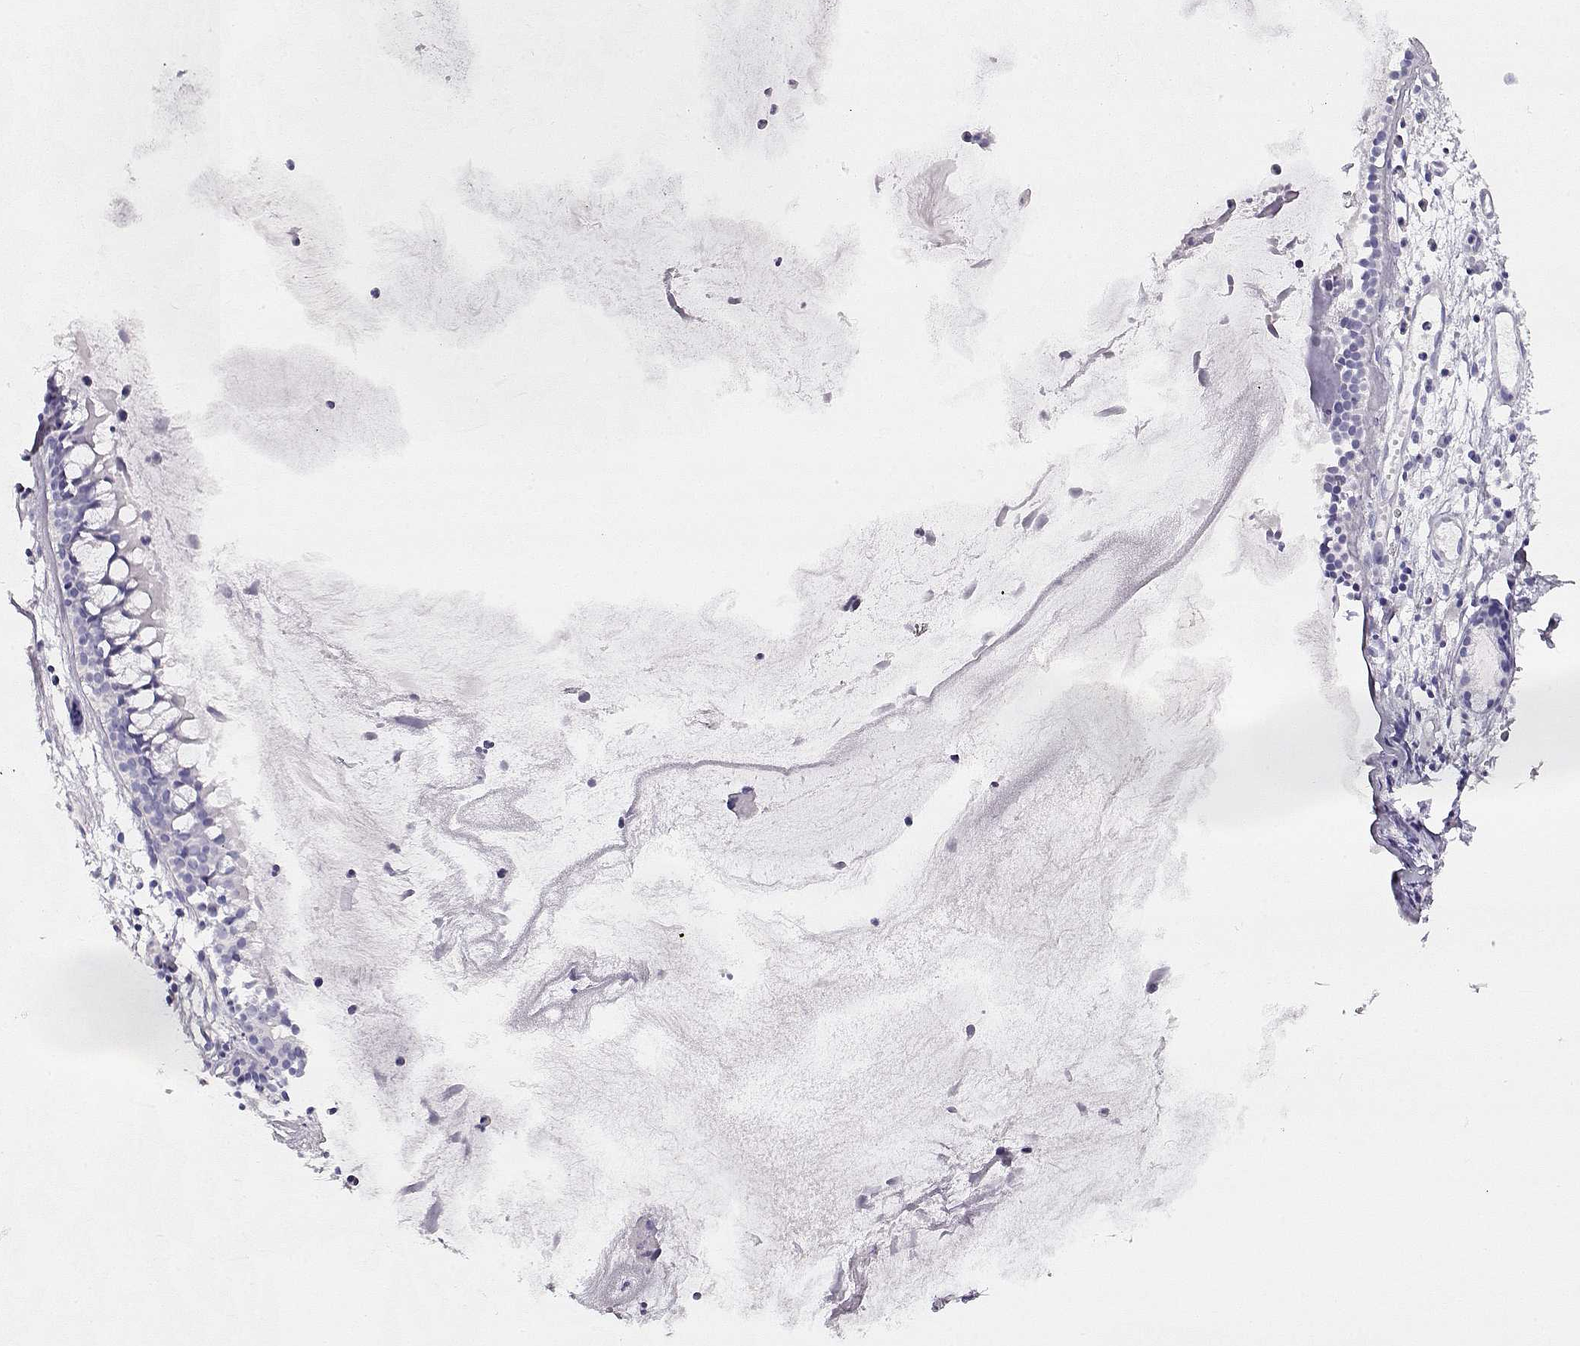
{"staining": {"intensity": "negative", "quantity": "none", "location": "none"}, "tissue": "nasopharynx", "cell_type": "Respiratory epithelial cells", "image_type": "normal", "snomed": [{"axis": "morphology", "description": "Normal tissue, NOS"}, {"axis": "topography", "description": "Nasopharynx"}], "caption": "Immunohistochemistry (IHC) photomicrograph of unremarkable human nasopharynx stained for a protein (brown), which reveals no expression in respiratory epithelial cells.", "gene": "ACTN2", "patient": {"sex": "male", "age": 31}}